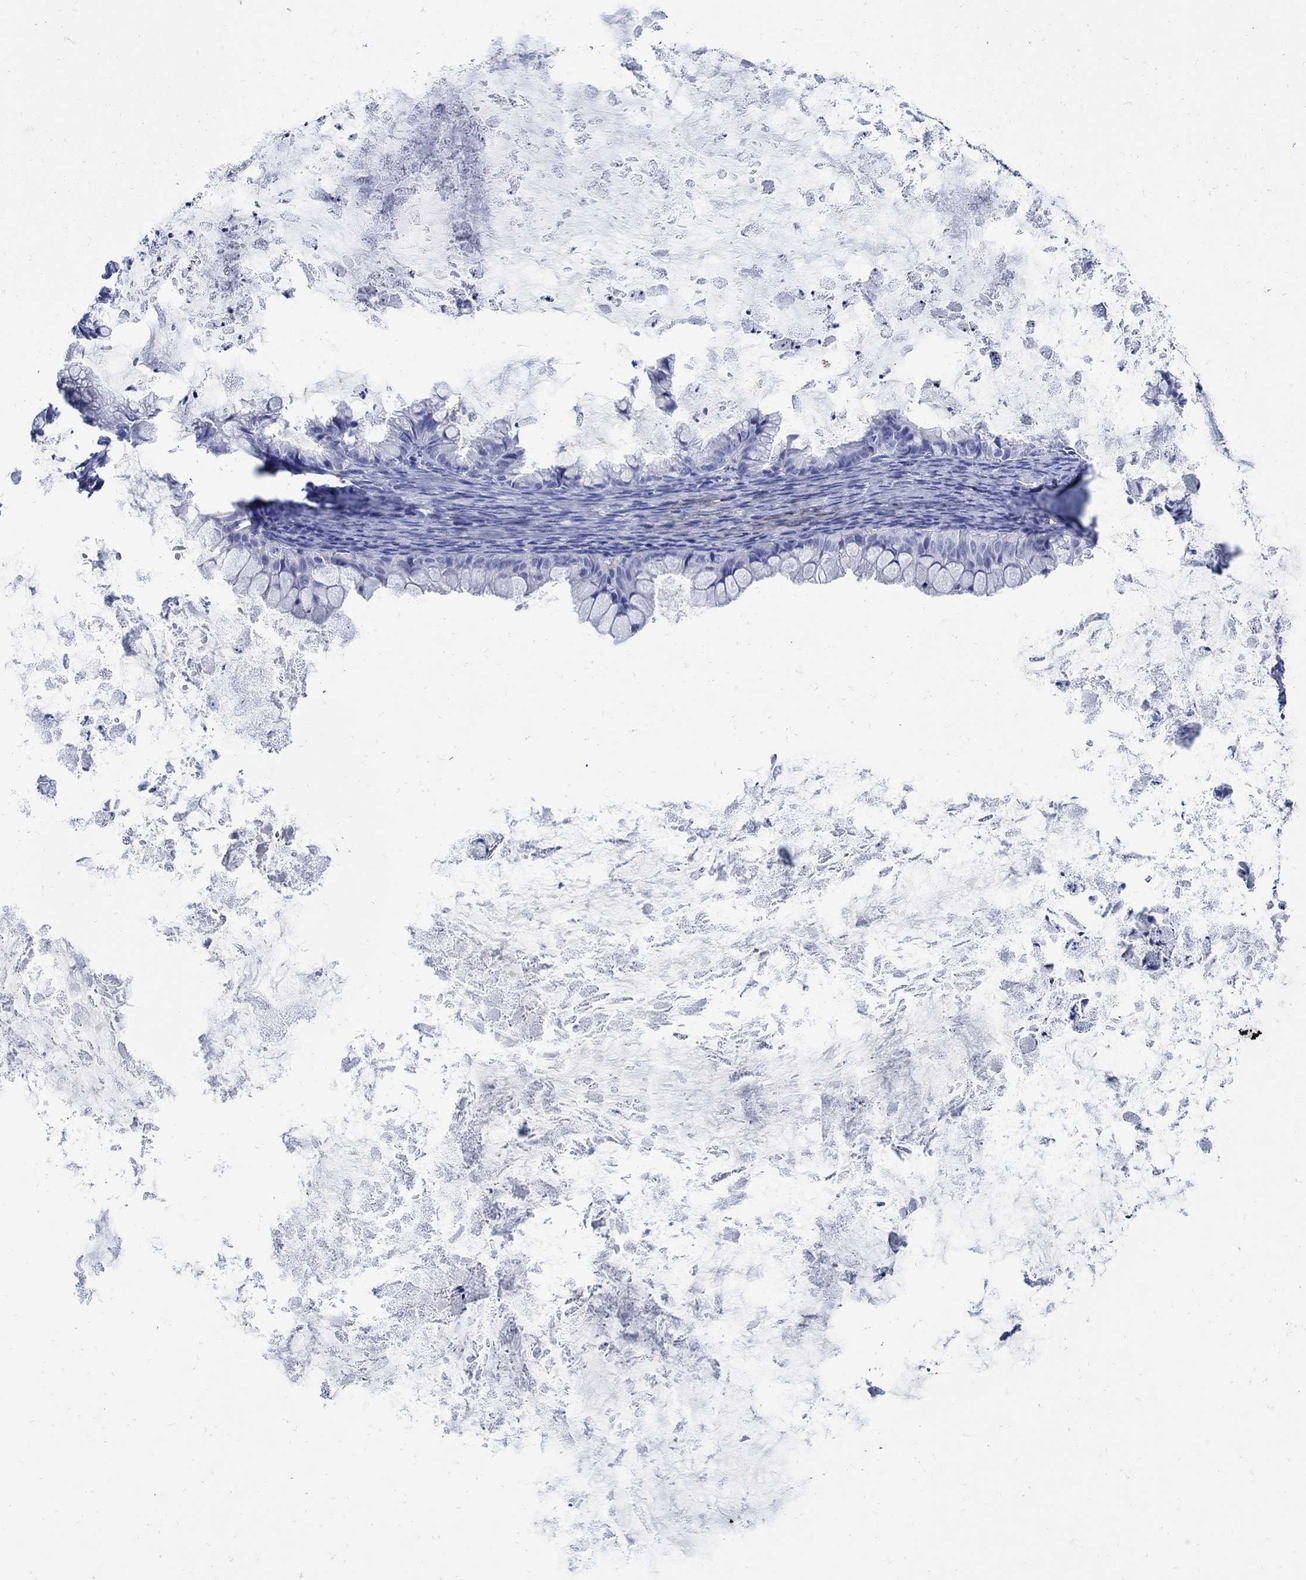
{"staining": {"intensity": "negative", "quantity": "none", "location": "none"}, "tissue": "ovarian cancer", "cell_type": "Tumor cells", "image_type": "cancer", "snomed": [{"axis": "morphology", "description": "Cystadenocarcinoma, mucinous, NOS"}, {"axis": "topography", "description": "Ovary"}], "caption": "Immunohistochemistry of ovarian mucinous cystadenocarcinoma exhibits no positivity in tumor cells. Brightfield microscopy of immunohistochemistry stained with DAB (brown) and hematoxylin (blue), captured at high magnification.", "gene": "PAX9", "patient": {"sex": "female", "age": 35}}